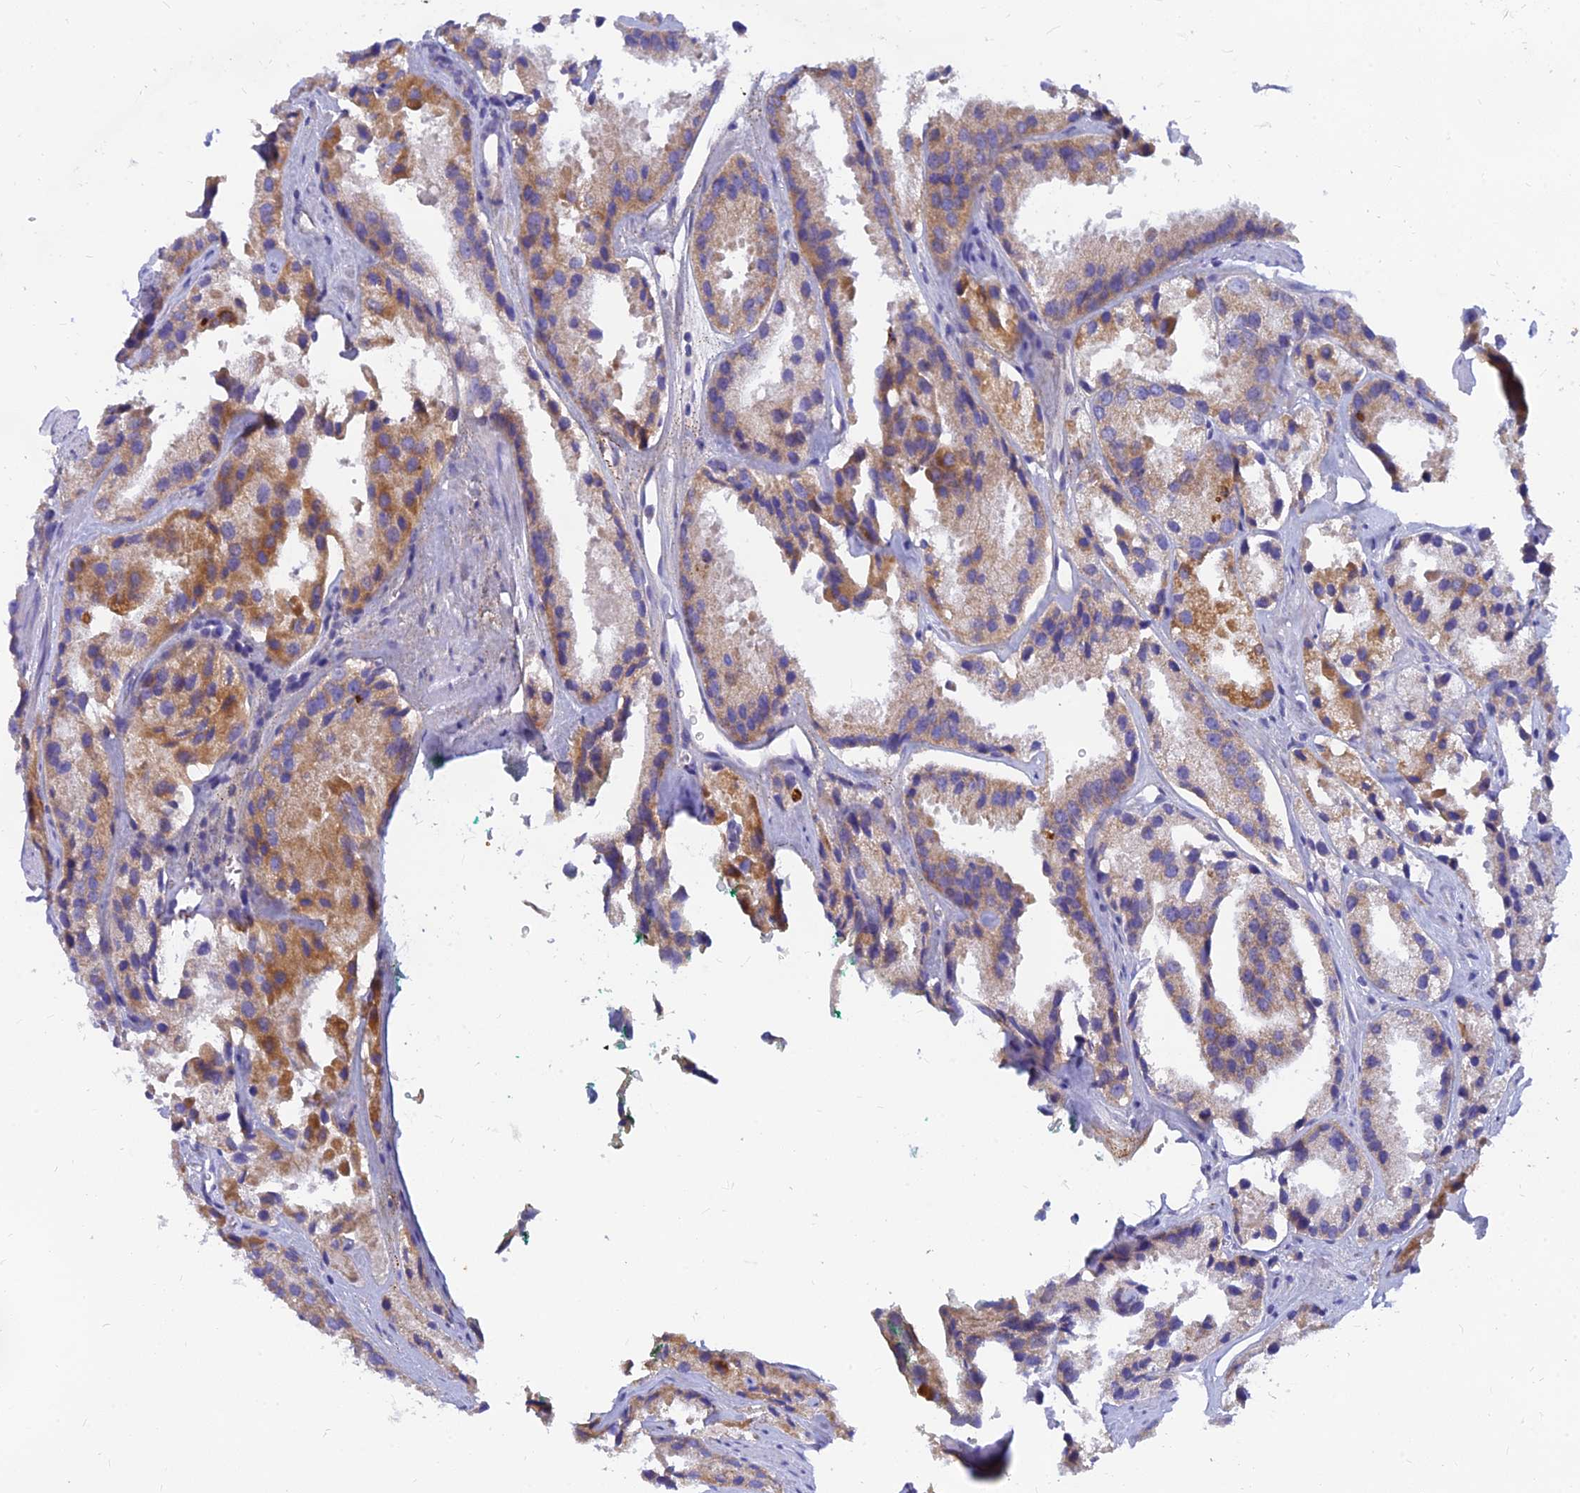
{"staining": {"intensity": "moderate", "quantity": "25%-75%", "location": "cytoplasmic/membranous"}, "tissue": "prostate cancer", "cell_type": "Tumor cells", "image_type": "cancer", "snomed": [{"axis": "morphology", "description": "Adenocarcinoma, High grade"}, {"axis": "topography", "description": "Prostate"}], "caption": "This is a photomicrograph of immunohistochemistry (IHC) staining of prostate cancer, which shows moderate positivity in the cytoplasmic/membranous of tumor cells.", "gene": "TMEM30B", "patient": {"sex": "male", "age": 66}}